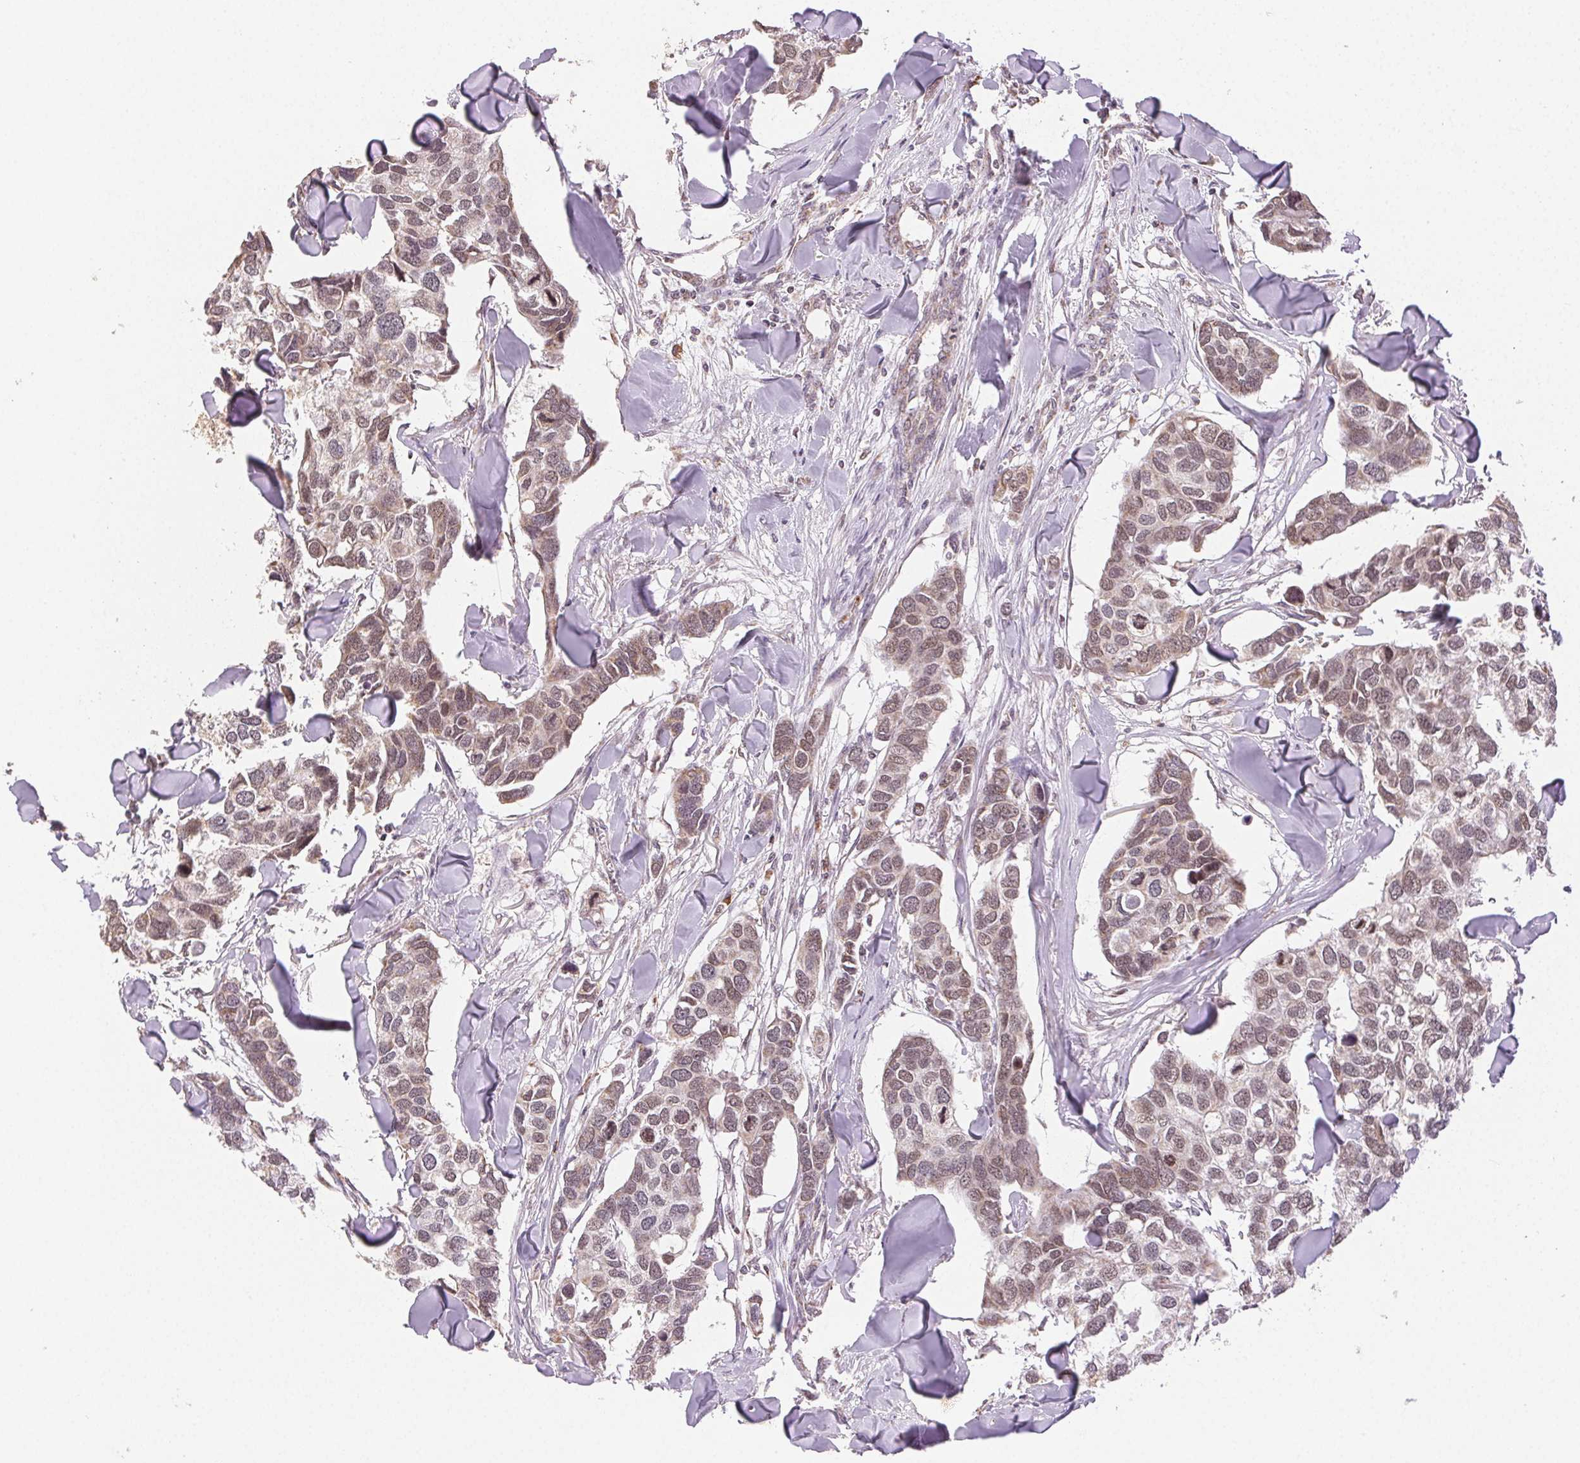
{"staining": {"intensity": "weak", "quantity": ">75%", "location": "nuclear"}, "tissue": "breast cancer", "cell_type": "Tumor cells", "image_type": "cancer", "snomed": [{"axis": "morphology", "description": "Duct carcinoma"}, {"axis": "topography", "description": "Breast"}], "caption": "Immunohistochemistry histopathology image of breast invasive ductal carcinoma stained for a protein (brown), which displays low levels of weak nuclear staining in approximately >75% of tumor cells.", "gene": "PIWIL4", "patient": {"sex": "female", "age": 83}}